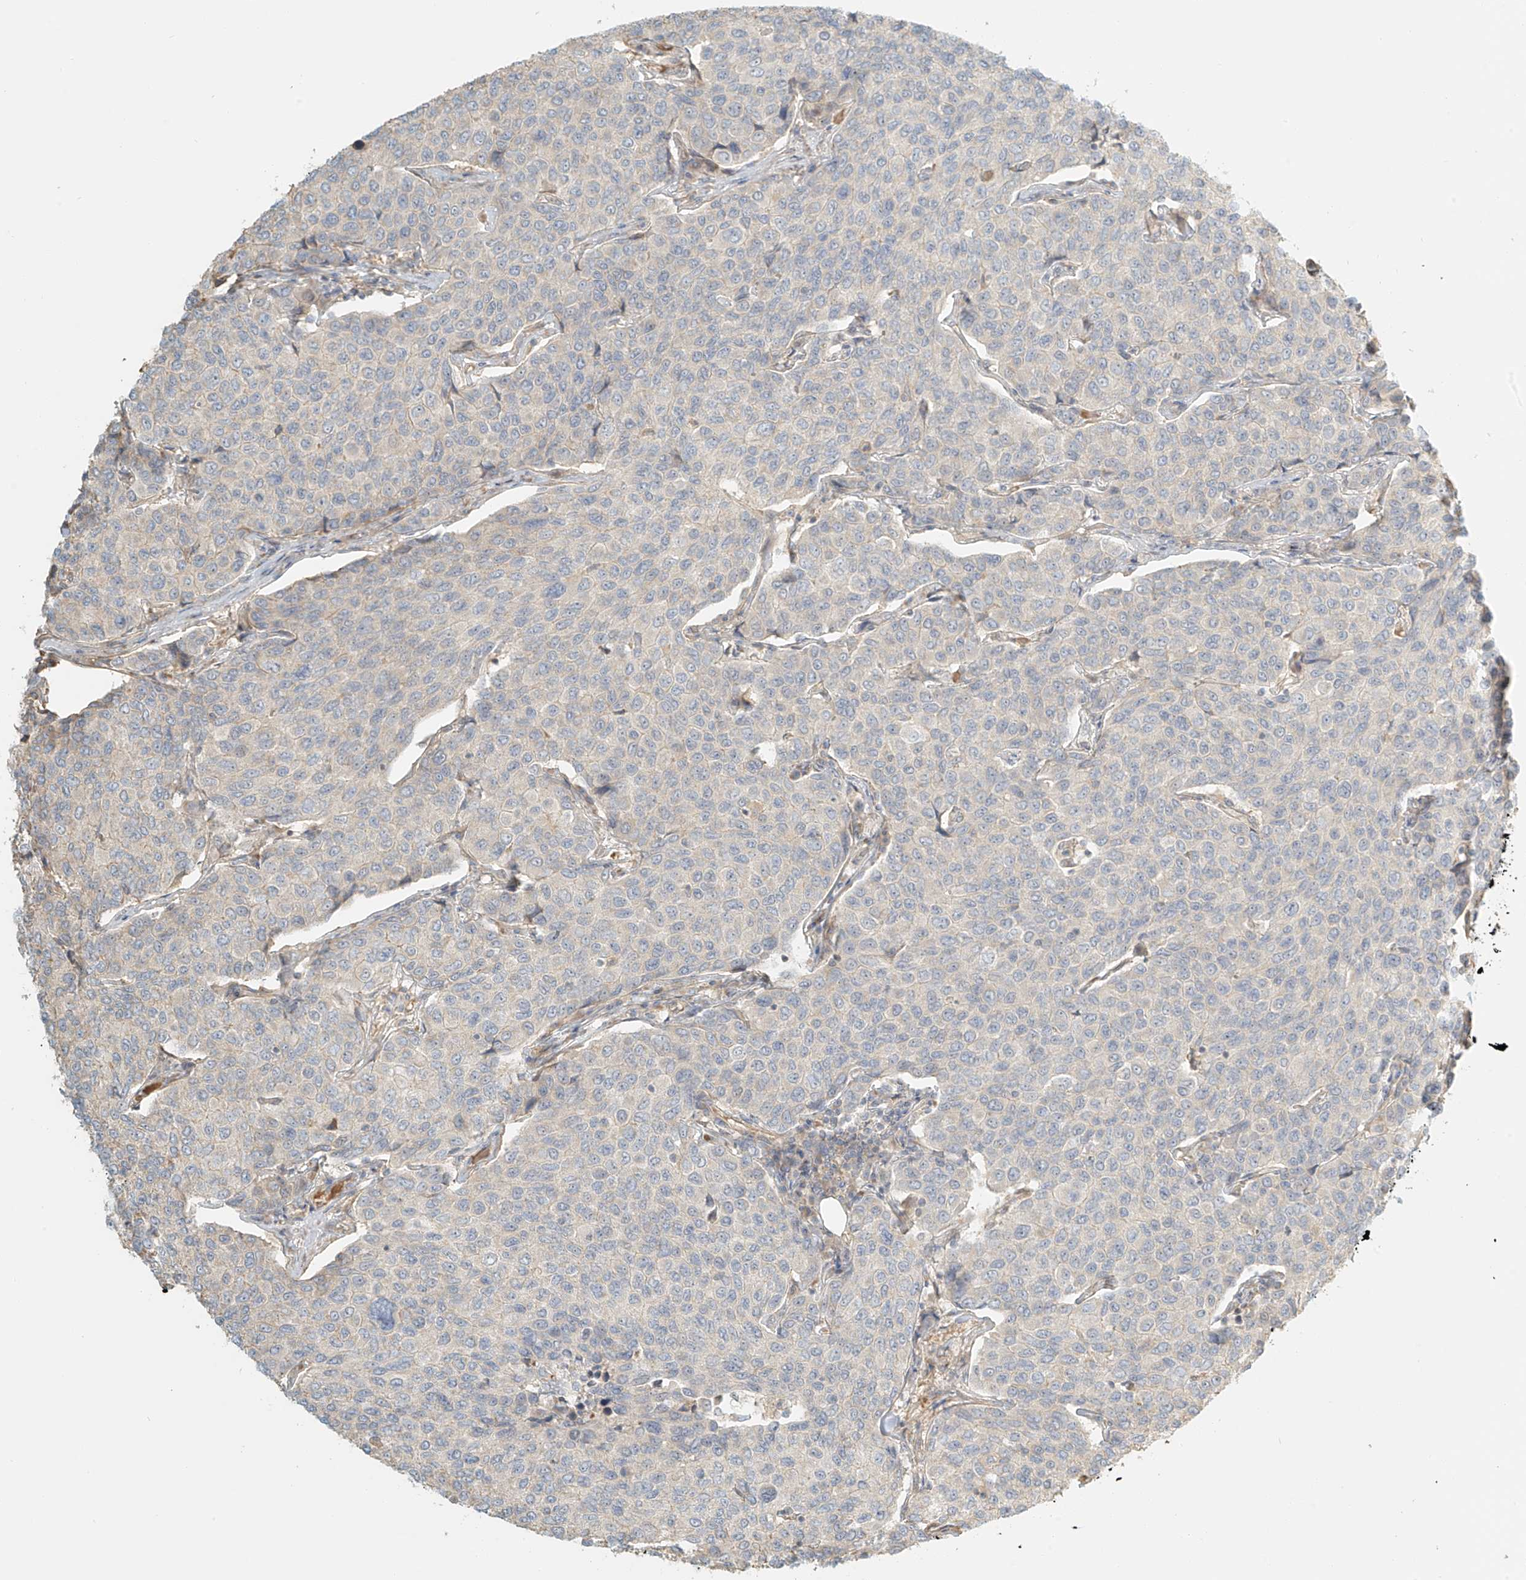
{"staining": {"intensity": "negative", "quantity": "none", "location": "none"}, "tissue": "breast cancer", "cell_type": "Tumor cells", "image_type": "cancer", "snomed": [{"axis": "morphology", "description": "Duct carcinoma"}, {"axis": "topography", "description": "Breast"}], "caption": "Micrograph shows no protein staining in tumor cells of breast infiltrating ductal carcinoma tissue. (DAB immunohistochemistry (IHC) visualized using brightfield microscopy, high magnification).", "gene": "UPK1B", "patient": {"sex": "female", "age": 55}}